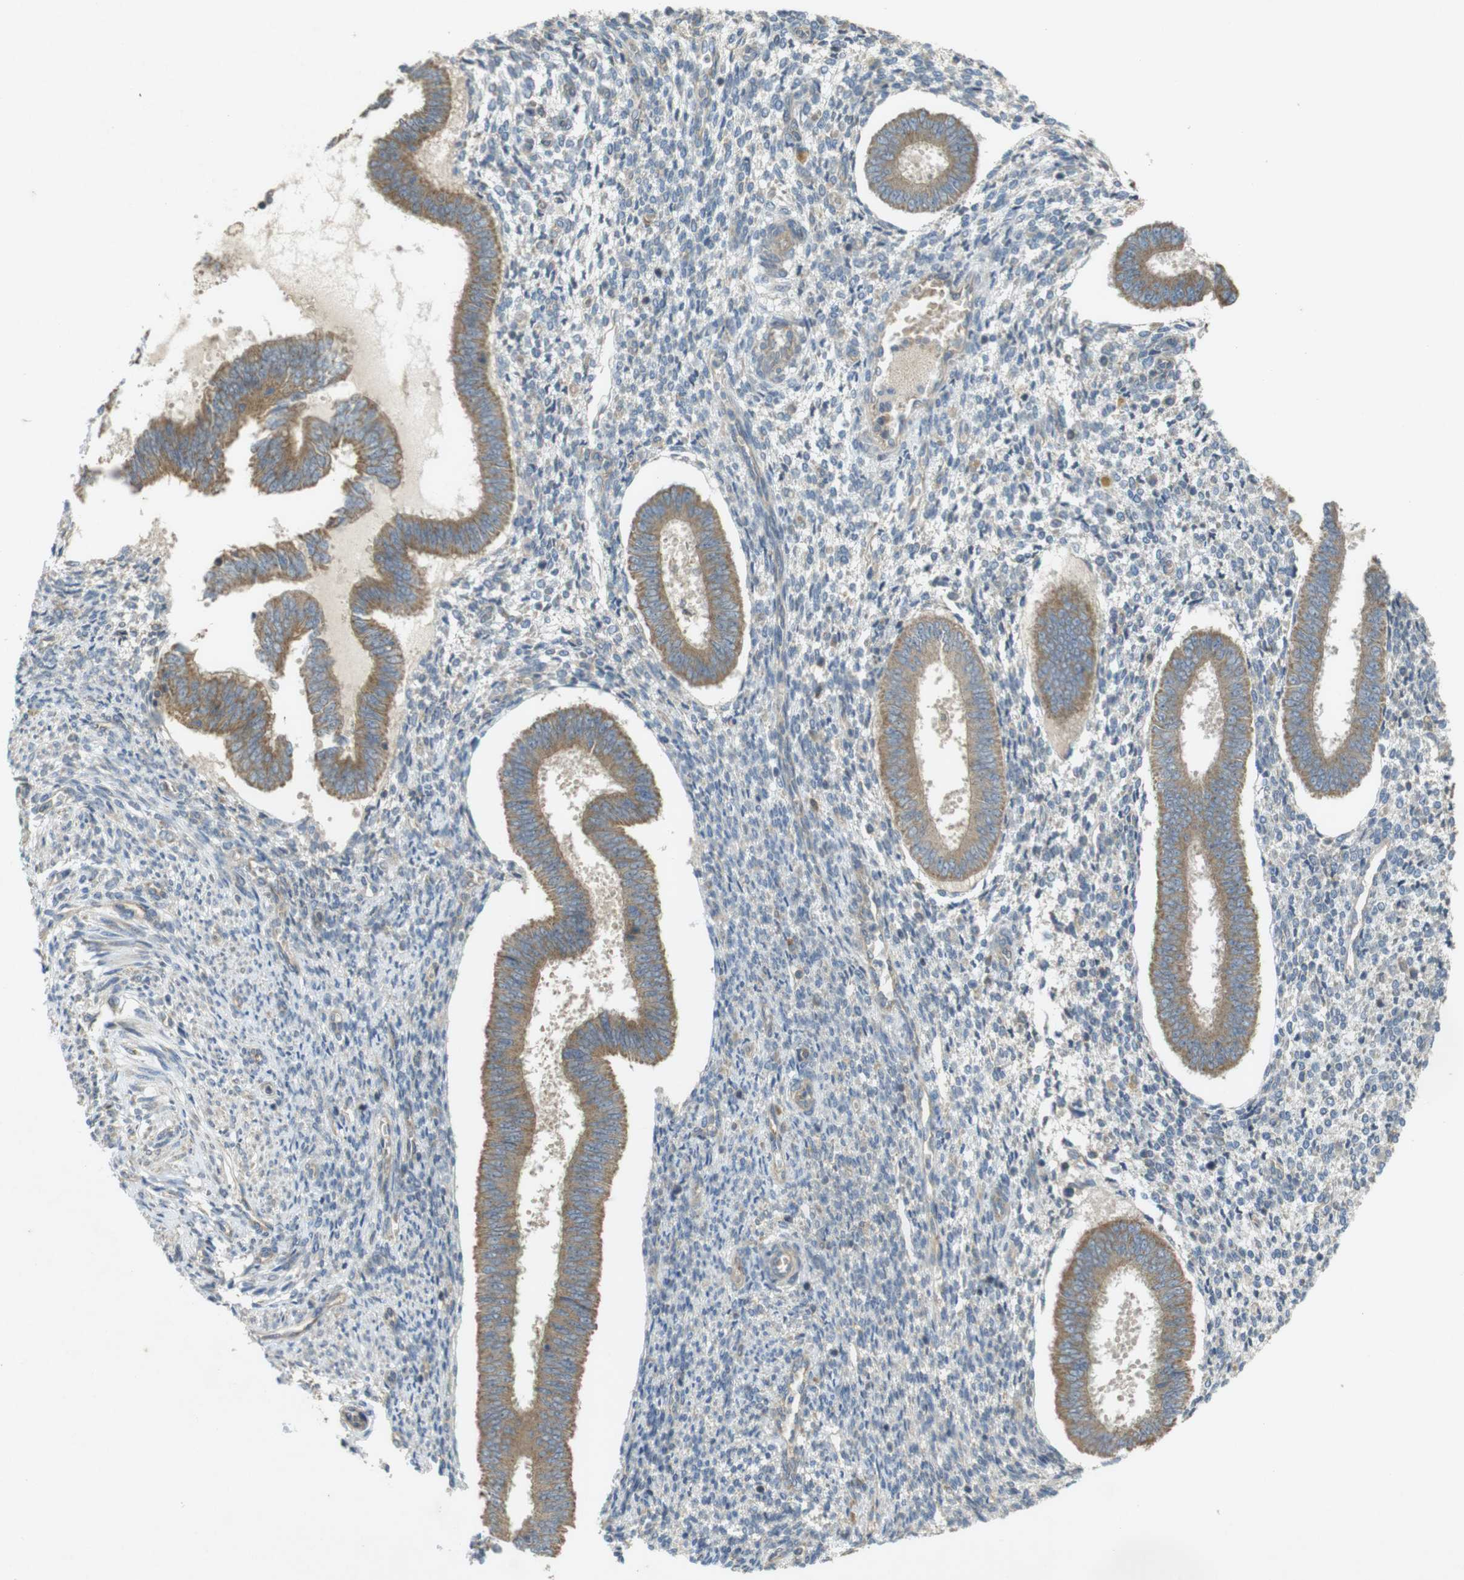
{"staining": {"intensity": "weak", "quantity": "<25%", "location": "cytoplasmic/membranous"}, "tissue": "endometrium", "cell_type": "Cells in endometrial stroma", "image_type": "normal", "snomed": [{"axis": "morphology", "description": "Normal tissue, NOS"}, {"axis": "topography", "description": "Endometrium"}], "caption": "Protein analysis of normal endometrium displays no significant expression in cells in endometrial stroma.", "gene": "CLTC", "patient": {"sex": "female", "age": 35}}